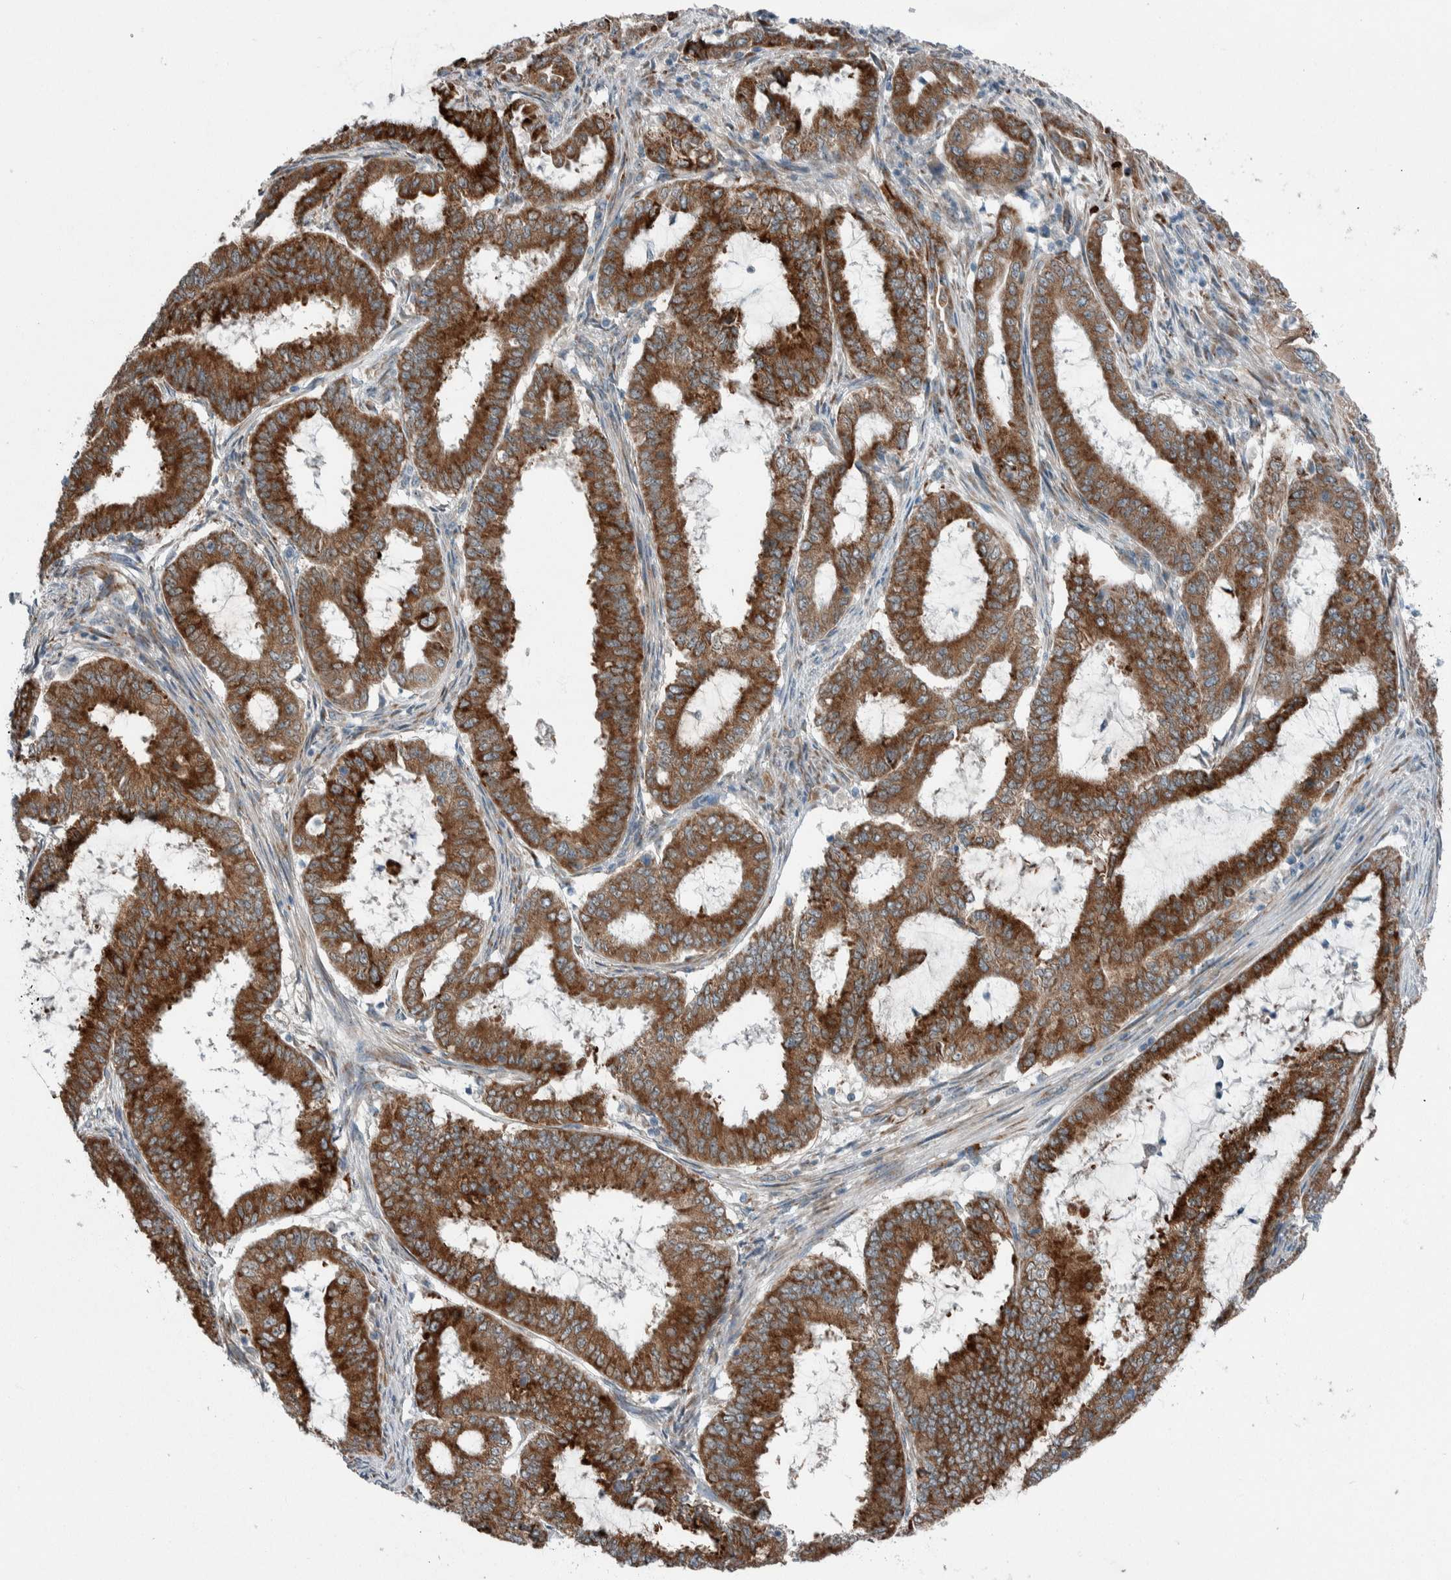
{"staining": {"intensity": "strong", "quantity": ">75%", "location": "cytoplasmic/membranous"}, "tissue": "endometrial cancer", "cell_type": "Tumor cells", "image_type": "cancer", "snomed": [{"axis": "morphology", "description": "Adenocarcinoma, NOS"}, {"axis": "topography", "description": "Endometrium"}], "caption": "Immunohistochemistry image of endometrial cancer stained for a protein (brown), which displays high levels of strong cytoplasmic/membranous staining in approximately >75% of tumor cells.", "gene": "USP25", "patient": {"sex": "female", "age": 51}}